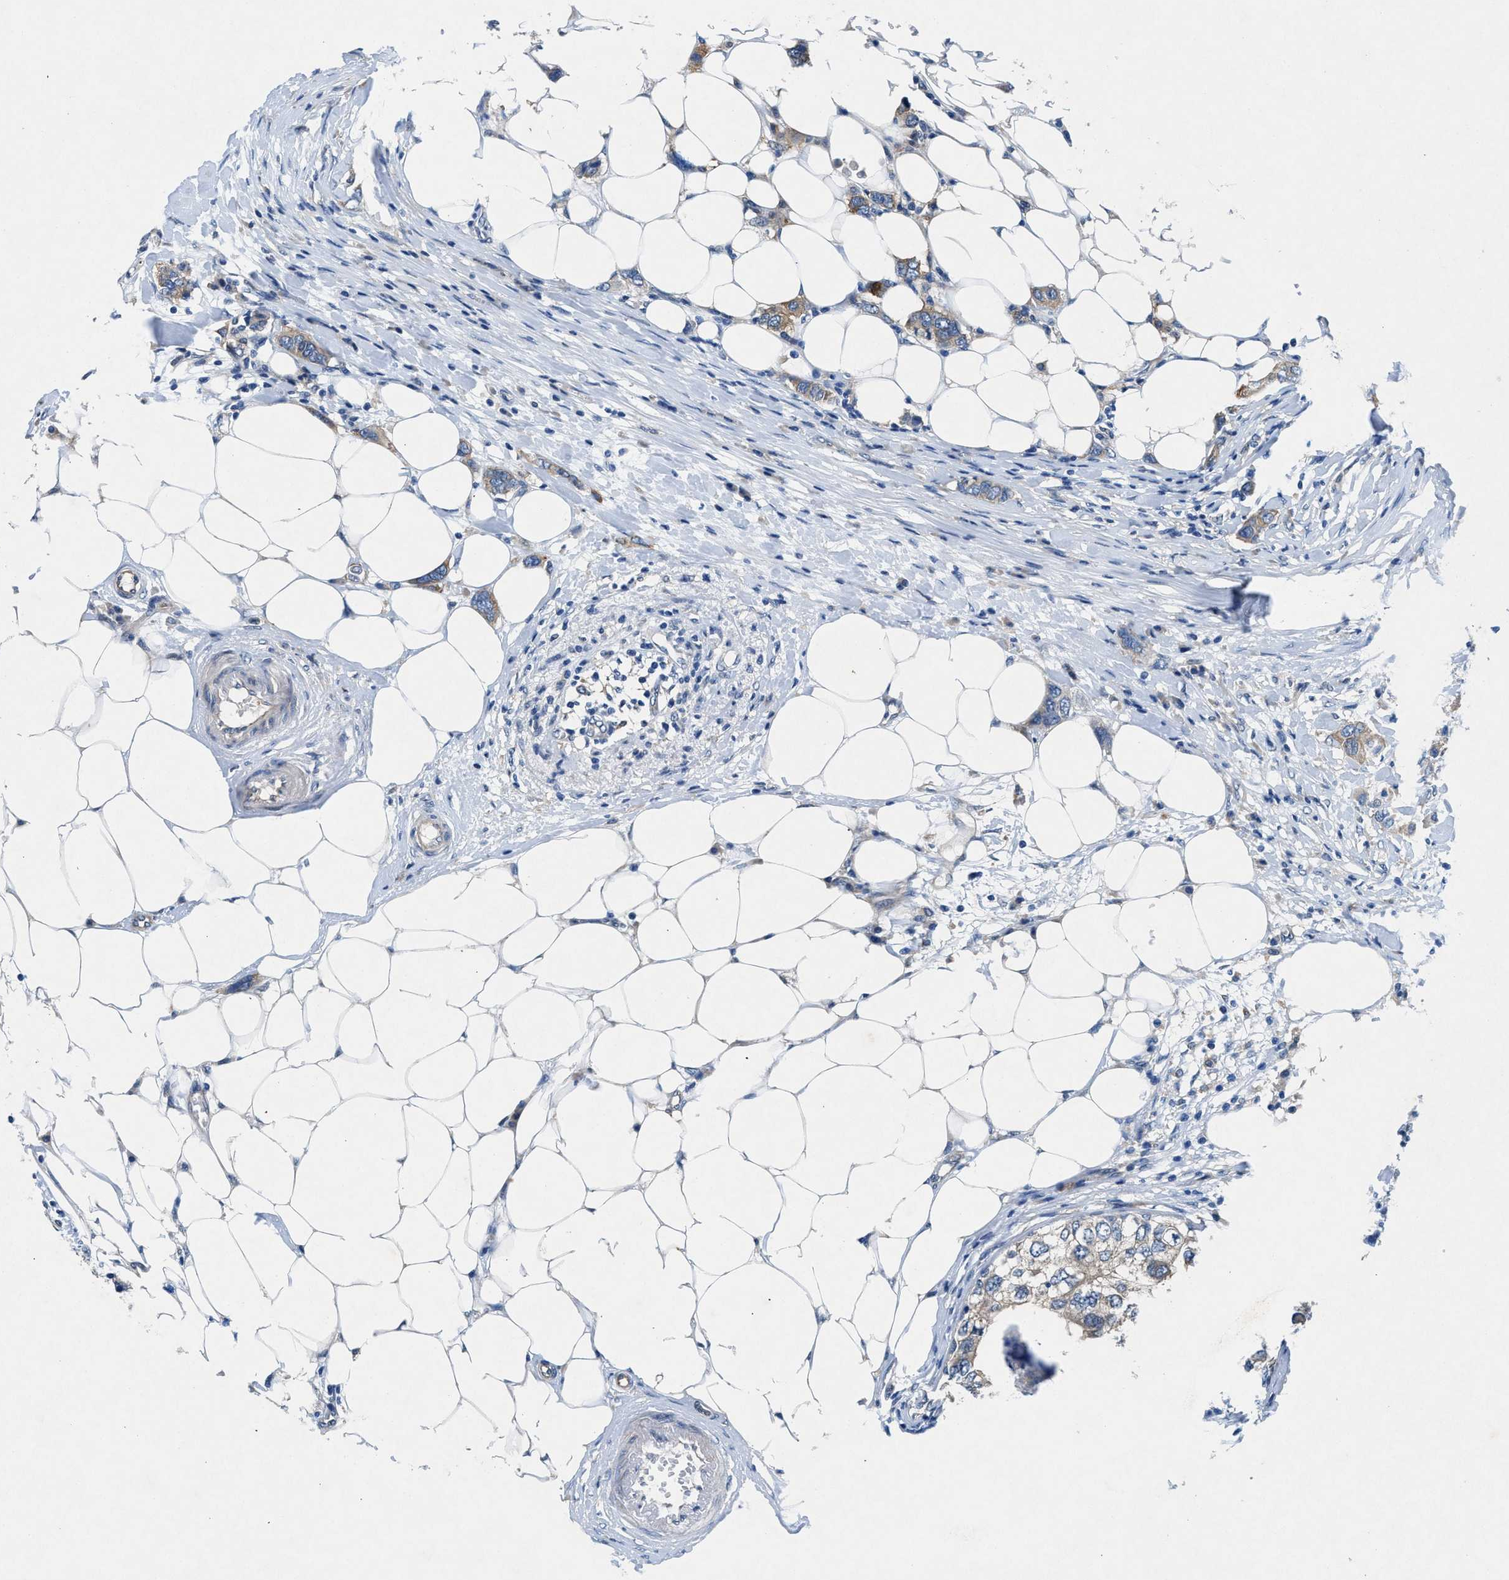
{"staining": {"intensity": "moderate", "quantity": "<25%", "location": "cytoplasmic/membranous"}, "tissue": "breast cancer", "cell_type": "Tumor cells", "image_type": "cancer", "snomed": [{"axis": "morphology", "description": "Duct carcinoma"}, {"axis": "topography", "description": "Breast"}], "caption": "Intraductal carcinoma (breast) stained for a protein (brown) exhibits moderate cytoplasmic/membranous positive staining in about <25% of tumor cells.", "gene": "COPS2", "patient": {"sex": "female", "age": 50}}